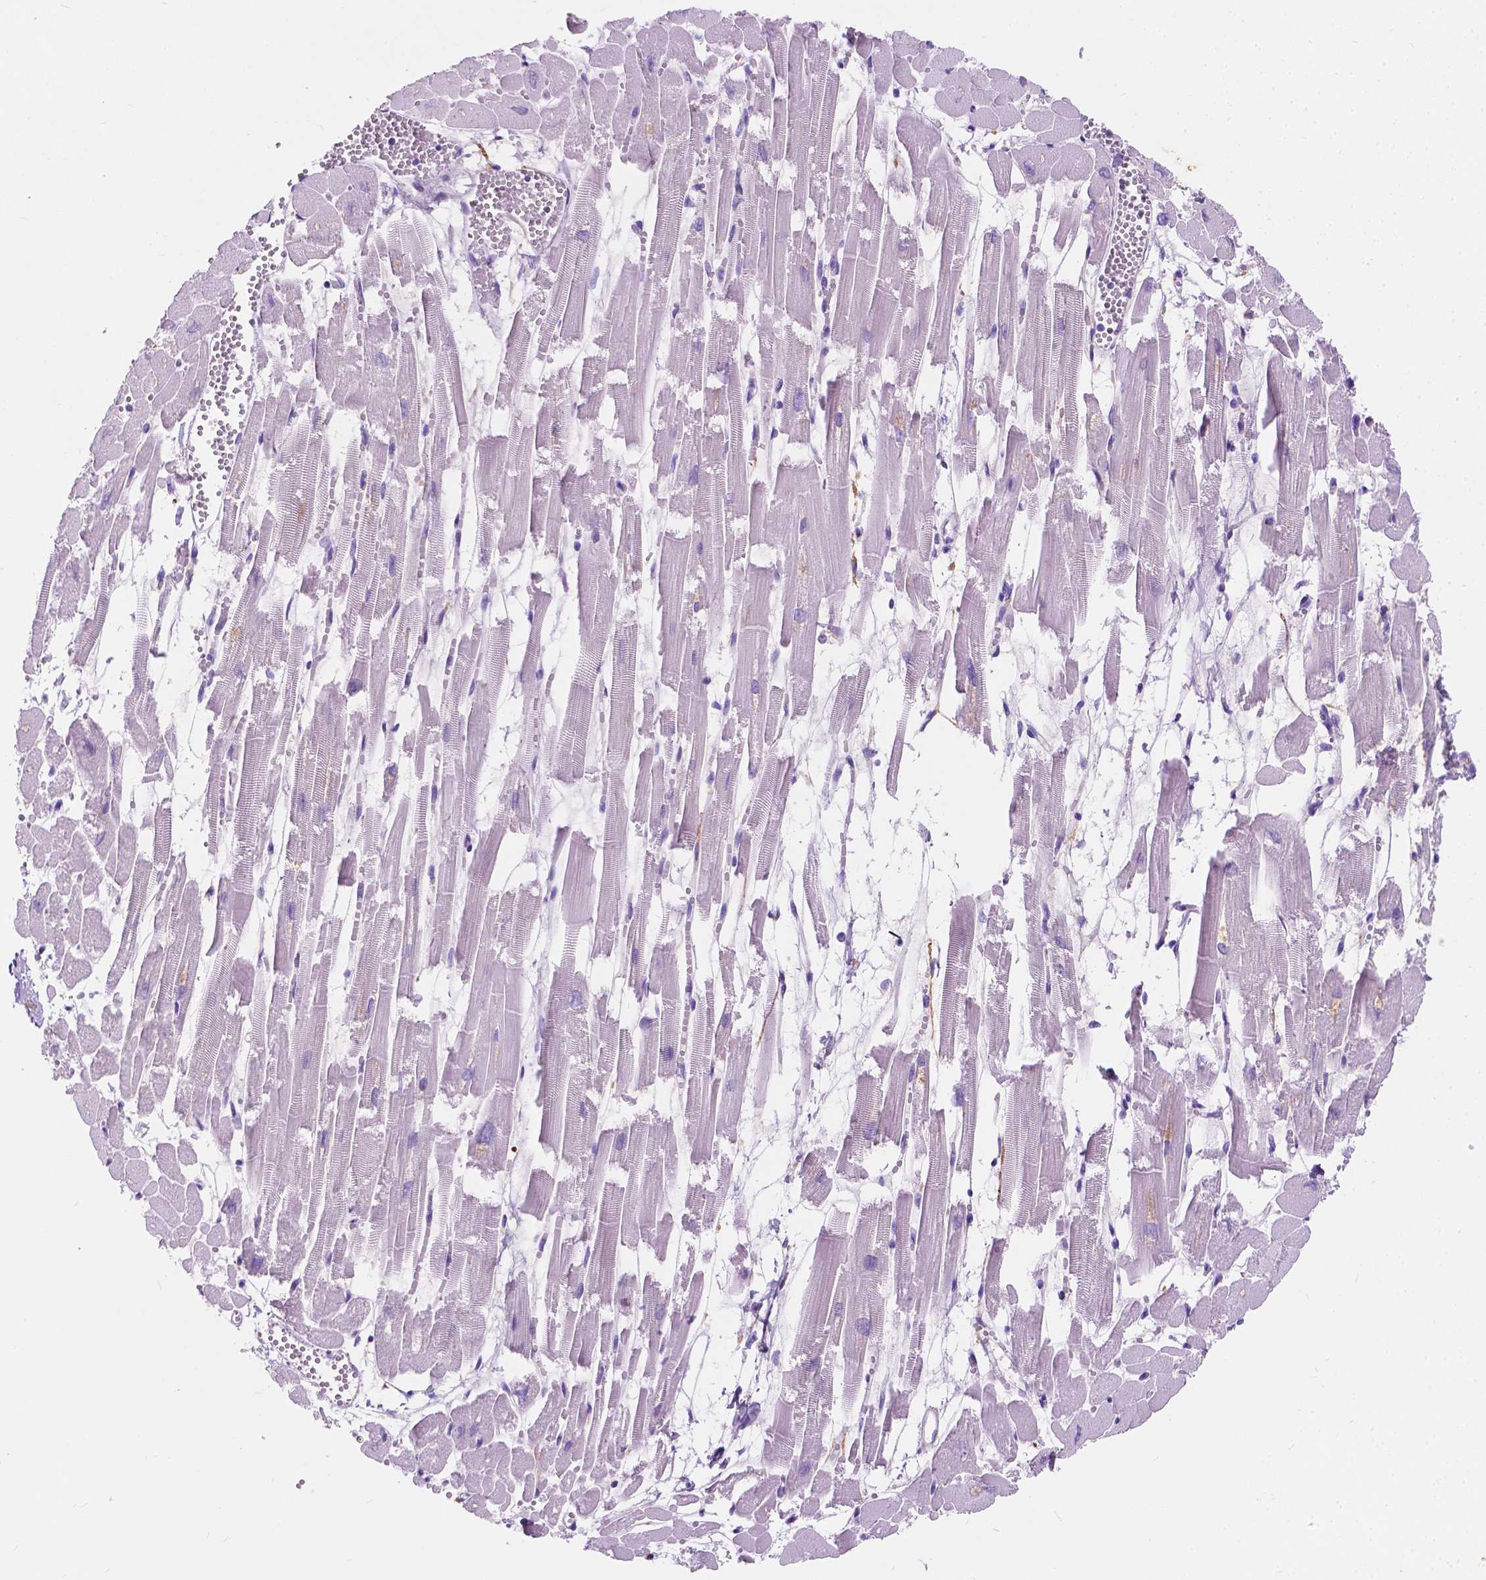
{"staining": {"intensity": "weak", "quantity": "<25%", "location": "cytoplasmic/membranous"}, "tissue": "heart muscle", "cell_type": "Cardiomyocytes", "image_type": "normal", "snomed": [{"axis": "morphology", "description": "Normal tissue, NOS"}, {"axis": "topography", "description": "Heart"}], "caption": "Immunohistochemical staining of benign heart muscle displays no significant expression in cardiomyocytes.", "gene": "GNAO1", "patient": {"sex": "female", "age": 52}}